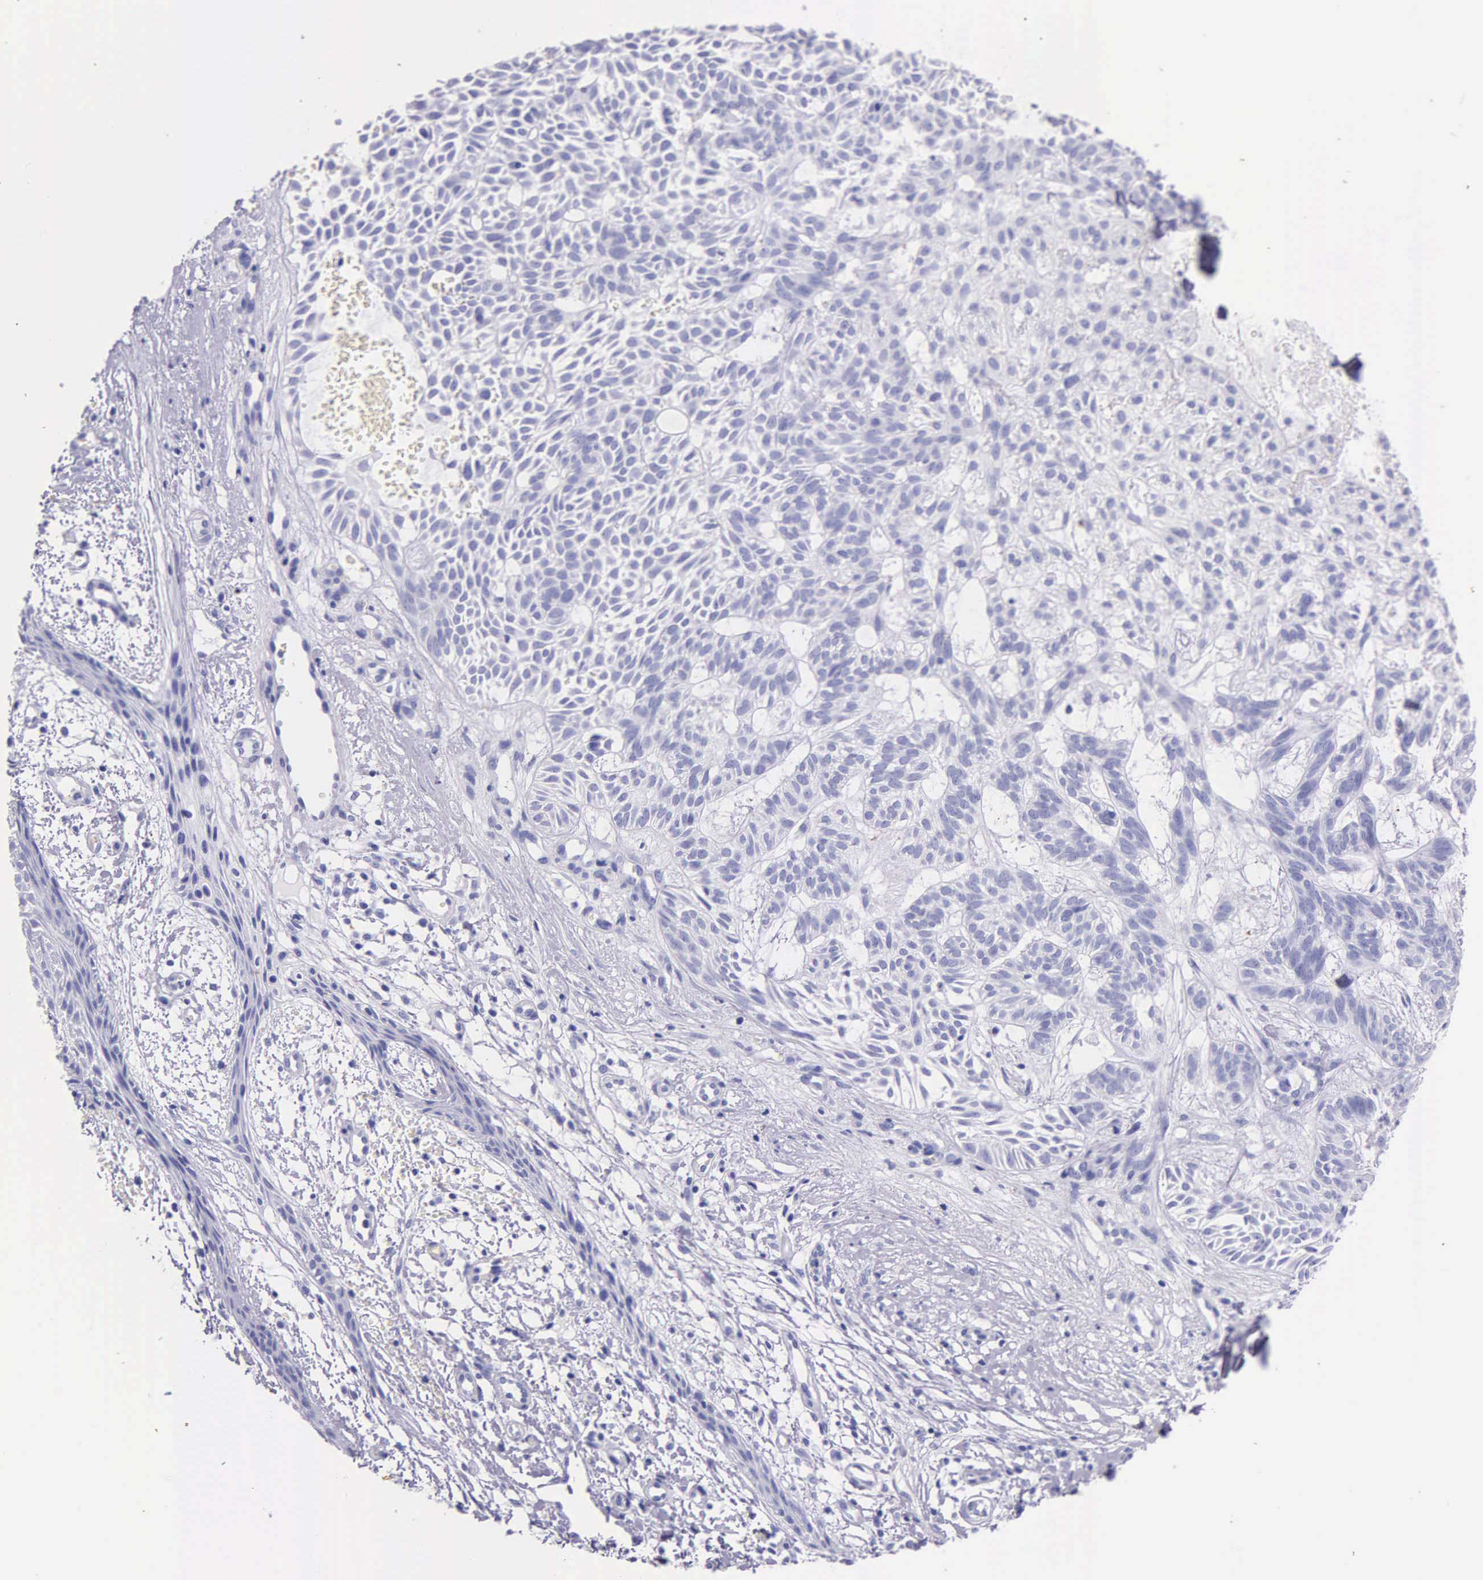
{"staining": {"intensity": "negative", "quantity": "none", "location": "none"}, "tissue": "skin cancer", "cell_type": "Tumor cells", "image_type": "cancer", "snomed": [{"axis": "morphology", "description": "Basal cell carcinoma"}, {"axis": "topography", "description": "Skin"}], "caption": "Immunohistochemistry image of neoplastic tissue: skin cancer (basal cell carcinoma) stained with DAB reveals no significant protein staining in tumor cells.", "gene": "KLK3", "patient": {"sex": "male", "age": 75}}